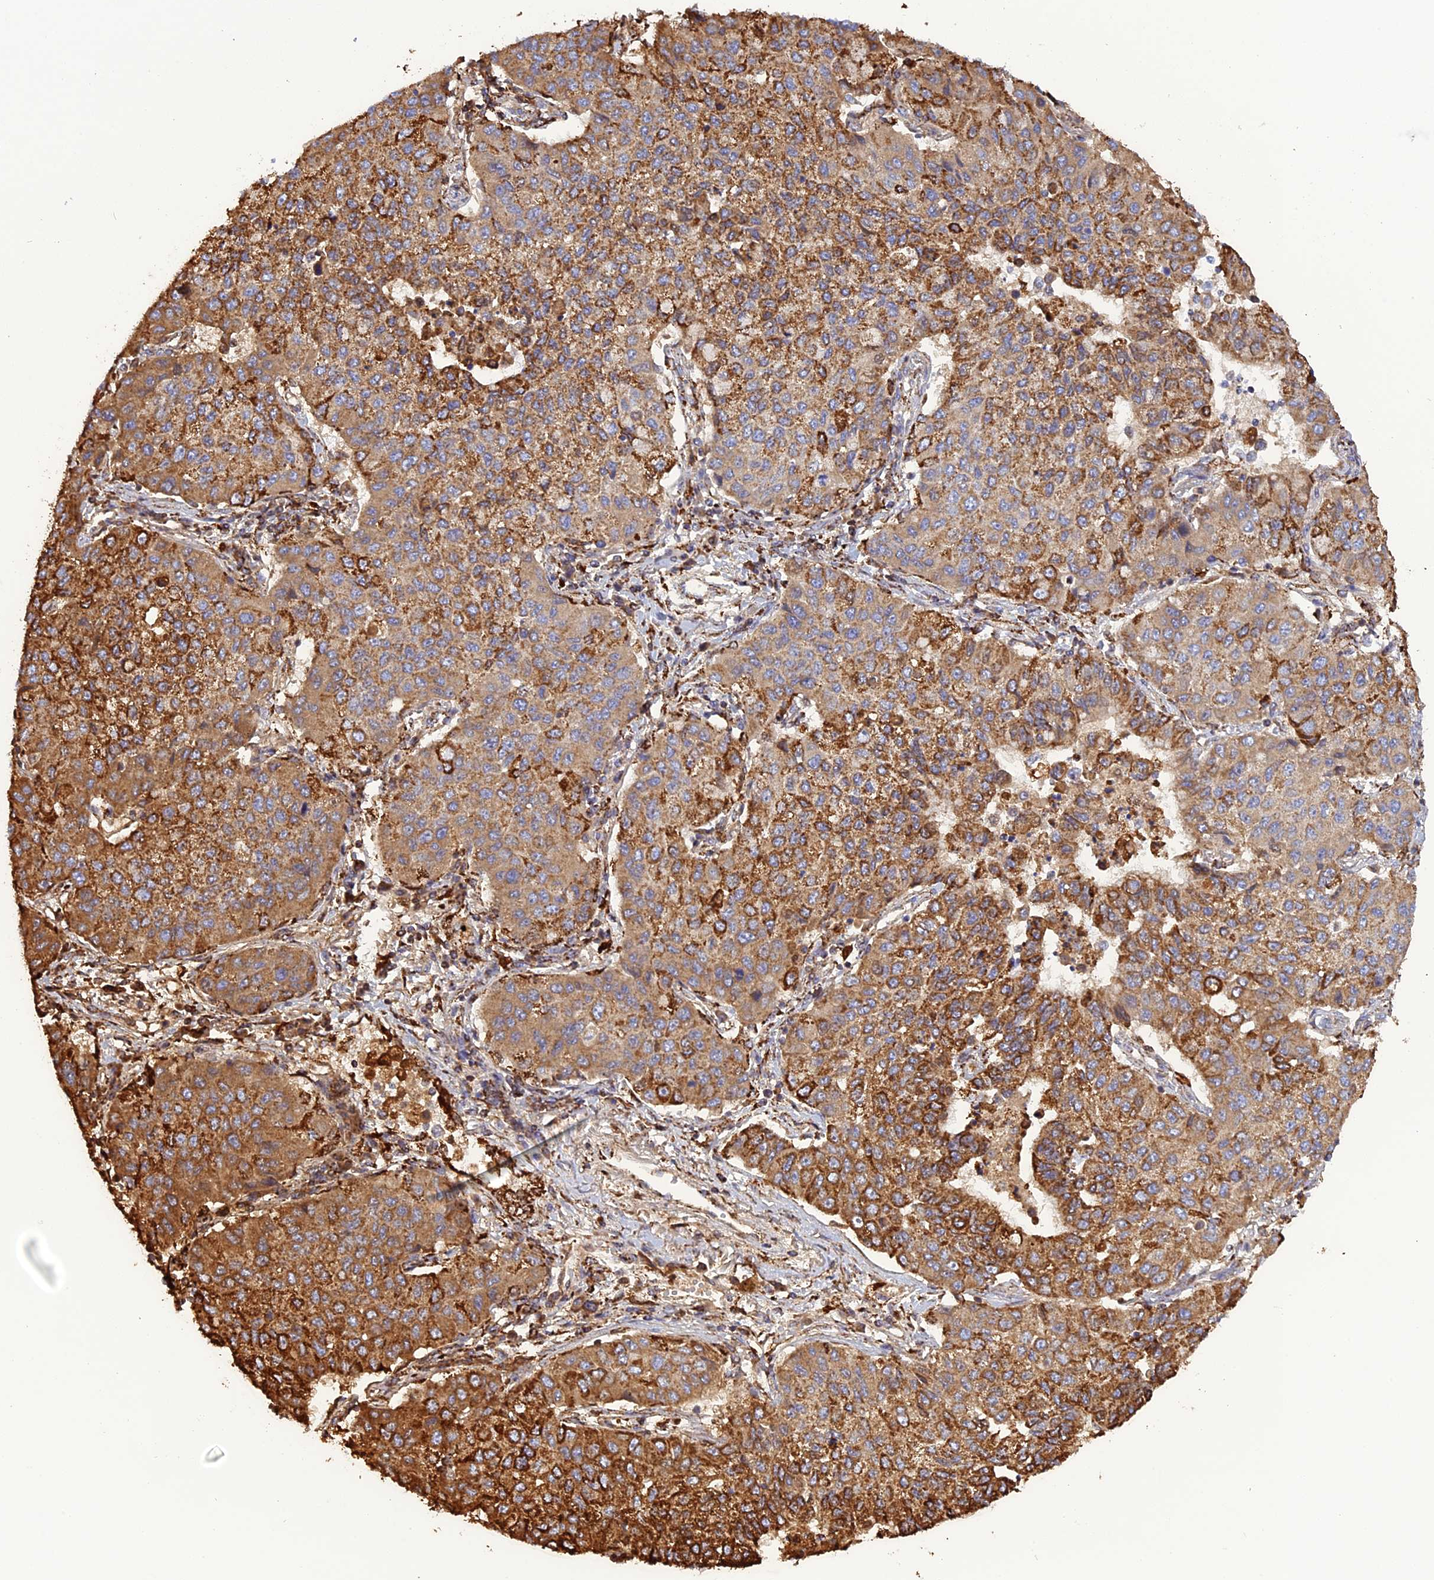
{"staining": {"intensity": "moderate", "quantity": ">75%", "location": "cytoplasmic/membranous"}, "tissue": "lung cancer", "cell_type": "Tumor cells", "image_type": "cancer", "snomed": [{"axis": "morphology", "description": "Squamous cell carcinoma, NOS"}, {"axis": "topography", "description": "Lung"}], "caption": "Immunohistochemistry histopathology image of human squamous cell carcinoma (lung) stained for a protein (brown), which displays medium levels of moderate cytoplasmic/membranous positivity in about >75% of tumor cells.", "gene": "KCNG1", "patient": {"sex": "male", "age": 74}}